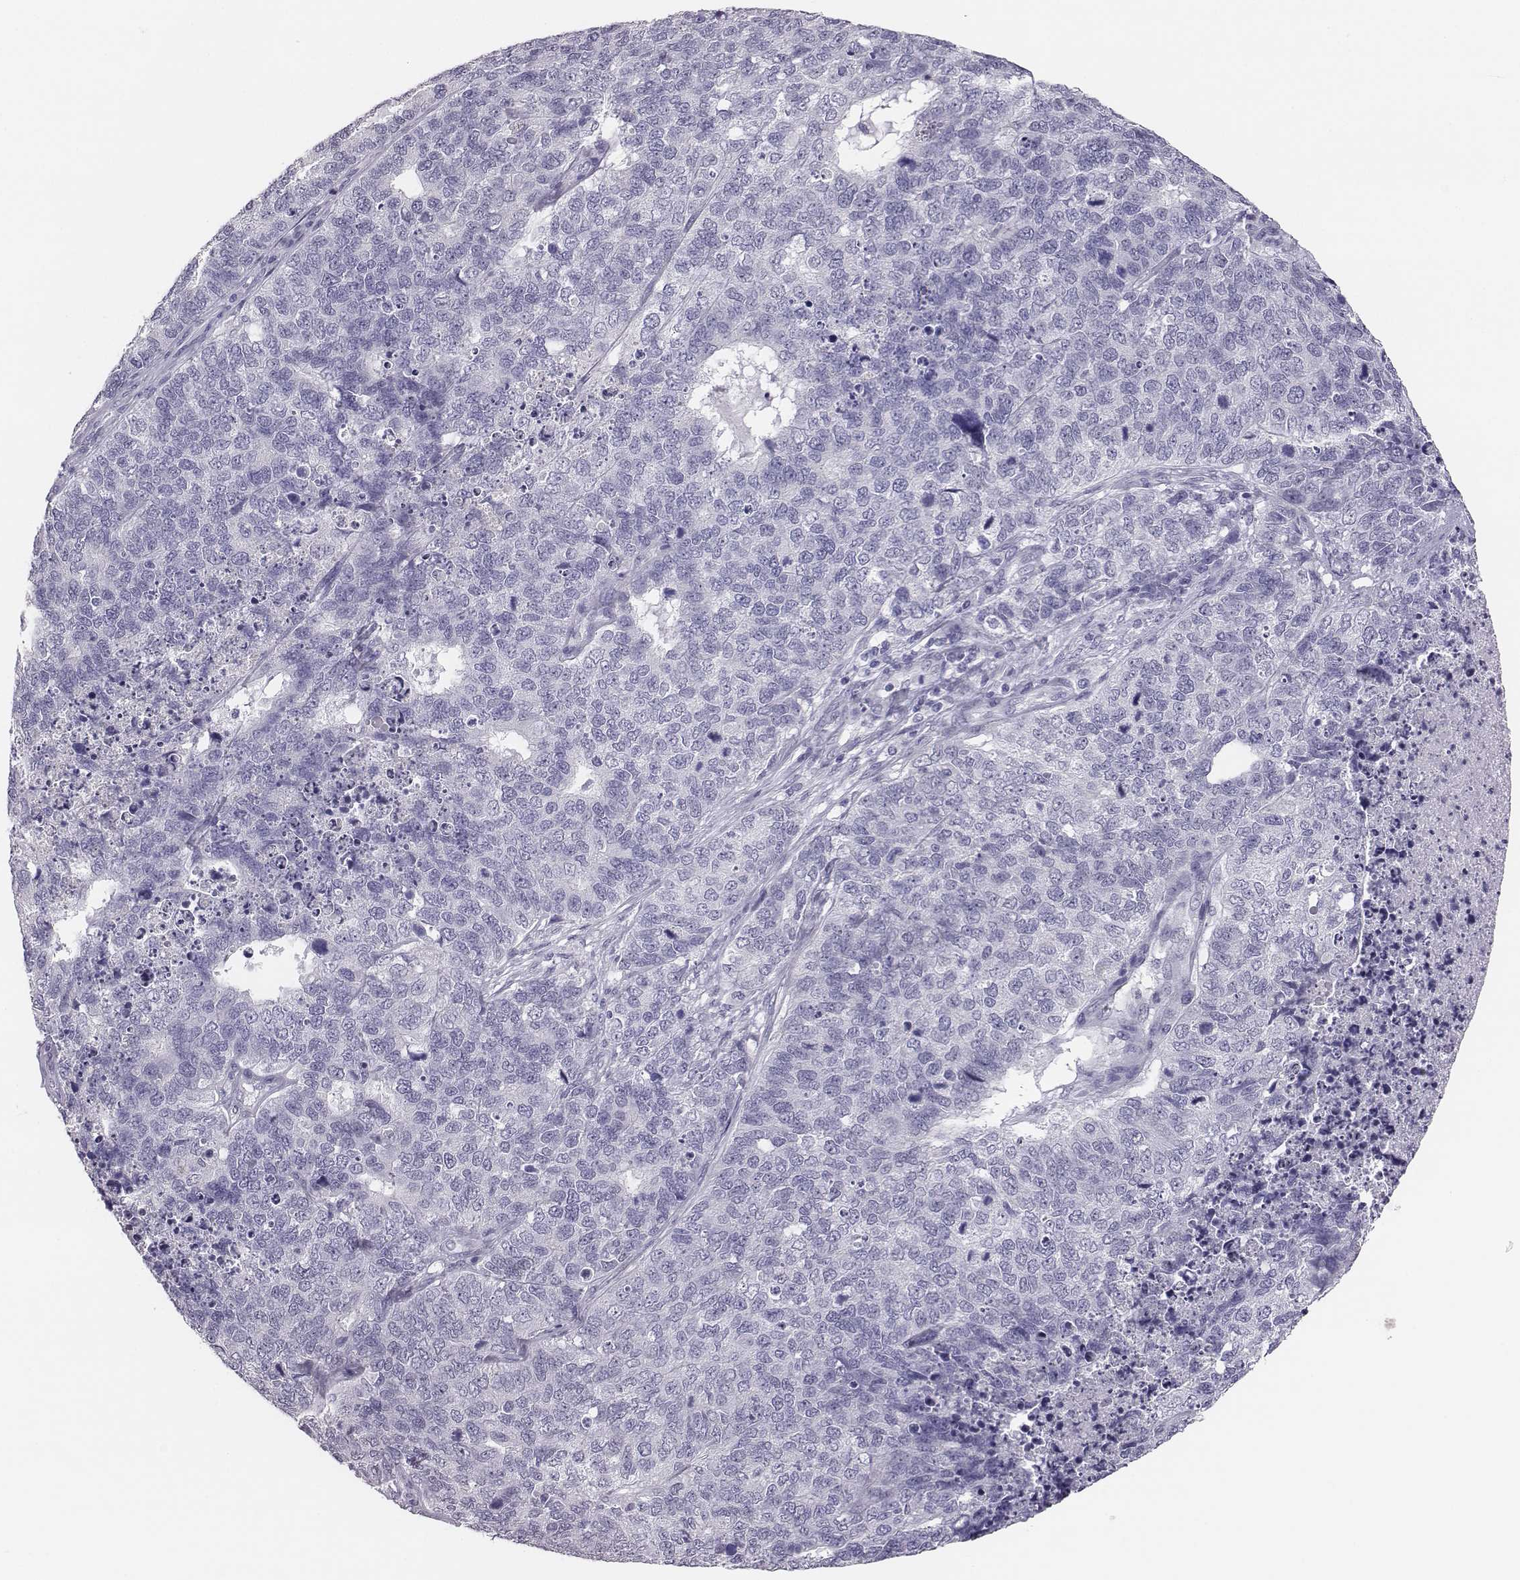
{"staining": {"intensity": "negative", "quantity": "none", "location": "none"}, "tissue": "cervical cancer", "cell_type": "Tumor cells", "image_type": "cancer", "snomed": [{"axis": "morphology", "description": "Squamous cell carcinoma, NOS"}, {"axis": "topography", "description": "Cervix"}], "caption": "Protein analysis of squamous cell carcinoma (cervical) exhibits no significant staining in tumor cells.", "gene": "ACOD1", "patient": {"sex": "female", "age": 63}}